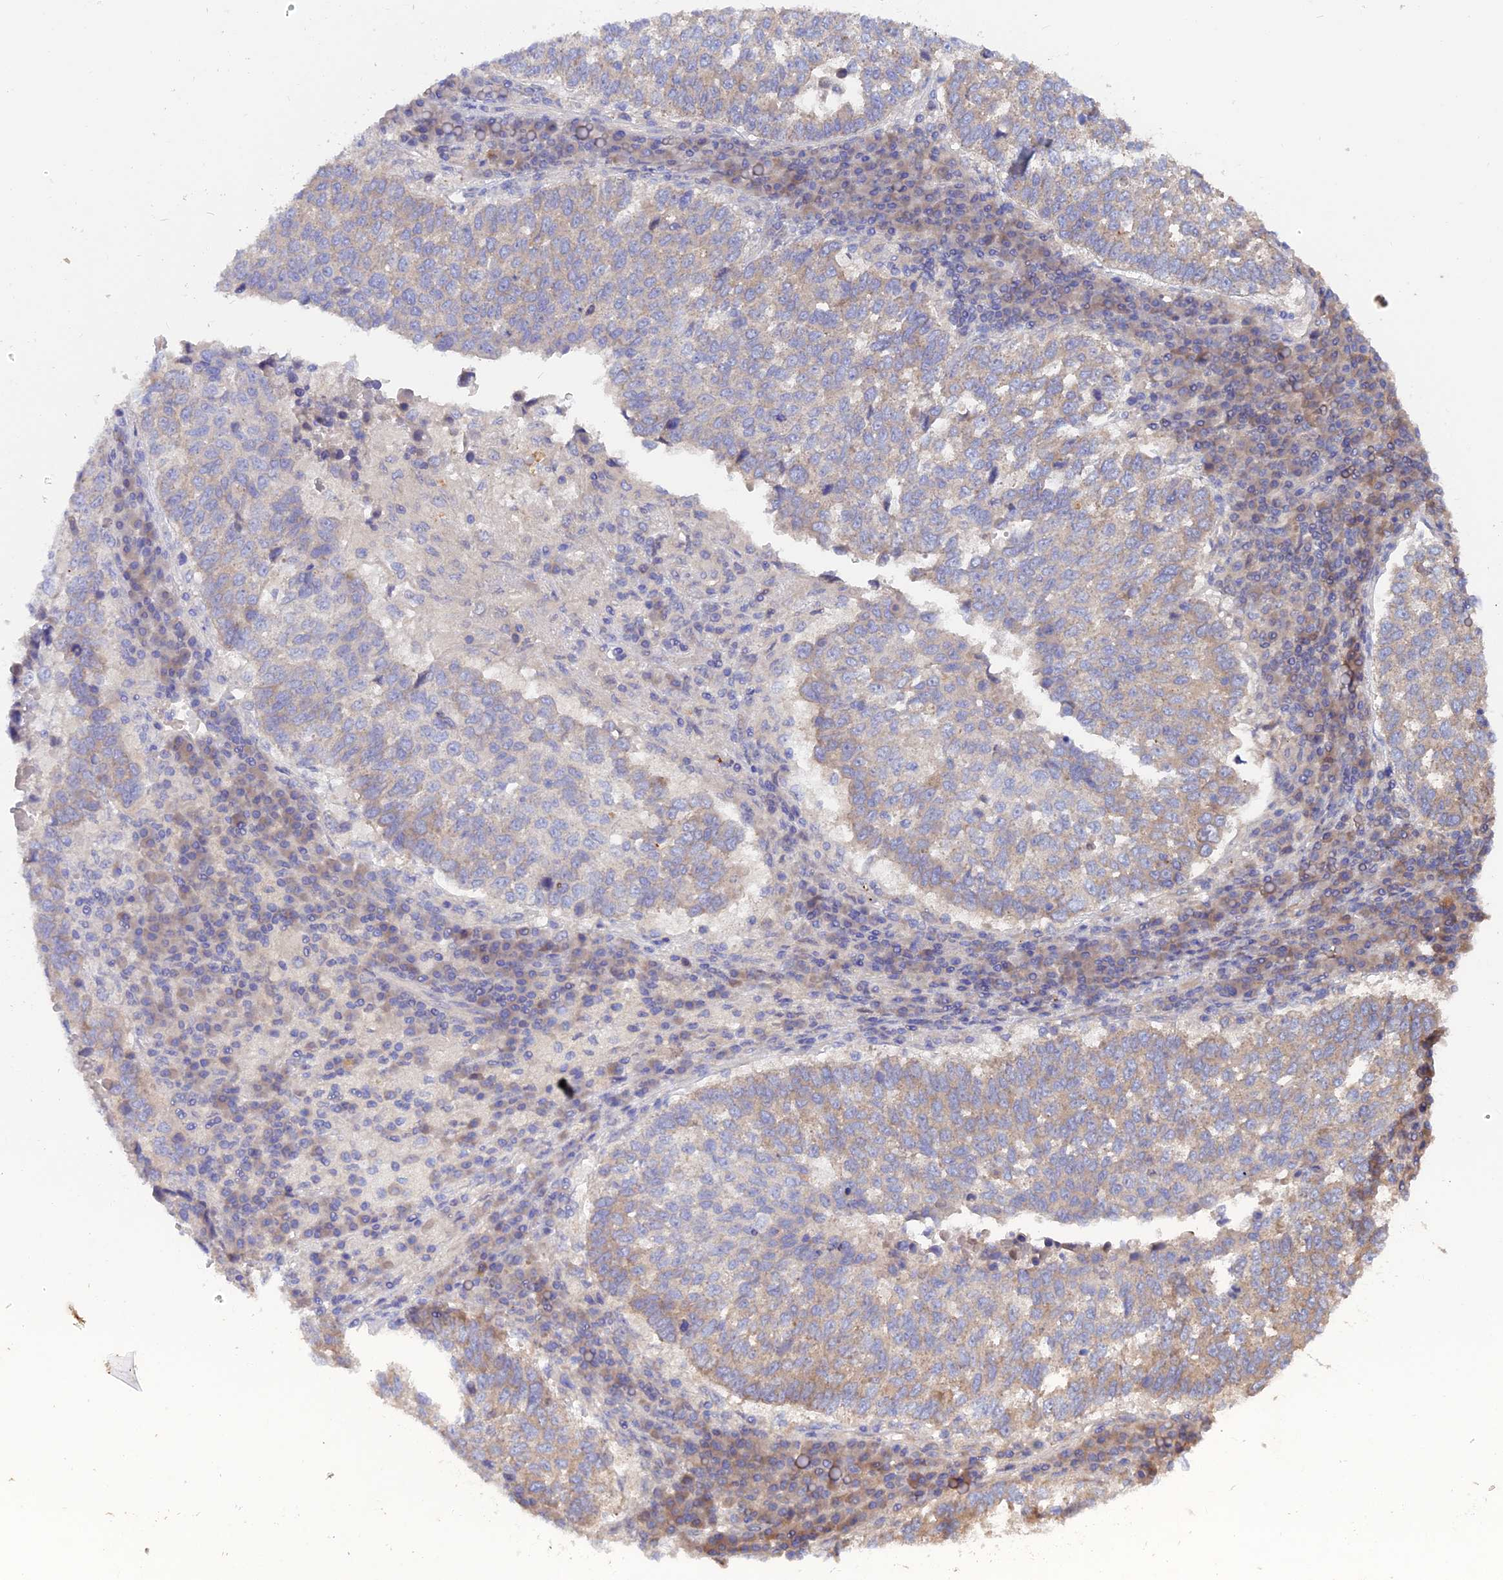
{"staining": {"intensity": "weak", "quantity": "<25%", "location": "cytoplasmic/membranous"}, "tissue": "lung cancer", "cell_type": "Tumor cells", "image_type": "cancer", "snomed": [{"axis": "morphology", "description": "Squamous cell carcinoma, NOS"}, {"axis": "topography", "description": "Lung"}], "caption": "High magnification brightfield microscopy of lung cancer (squamous cell carcinoma) stained with DAB (brown) and counterstained with hematoxylin (blue): tumor cells show no significant staining.", "gene": "TENT4B", "patient": {"sex": "male", "age": 73}}